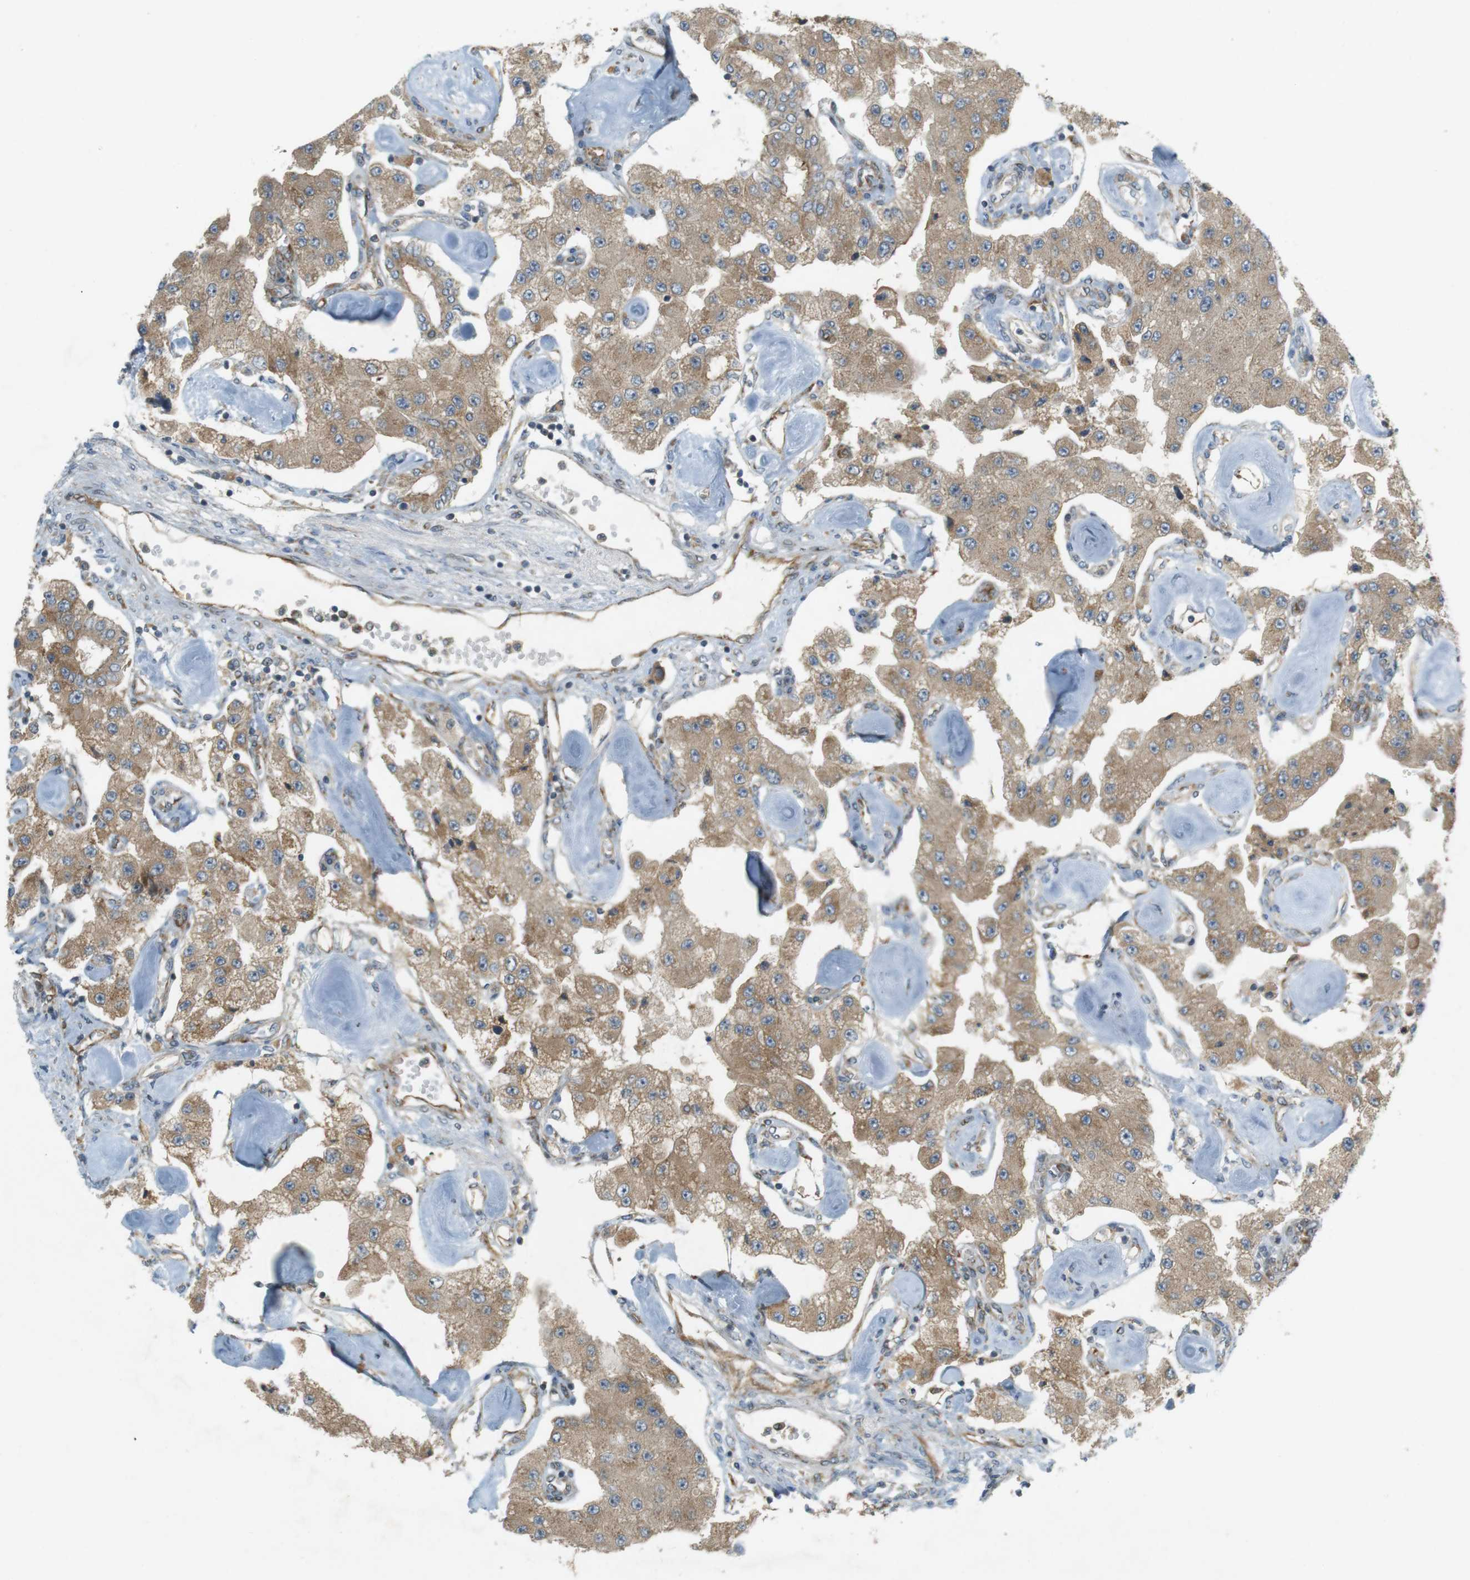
{"staining": {"intensity": "moderate", "quantity": ">75%", "location": "cytoplasmic/membranous"}, "tissue": "carcinoid", "cell_type": "Tumor cells", "image_type": "cancer", "snomed": [{"axis": "morphology", "description": "Carcinoid, malignant, NOS"}, {"axis": "topography", "description": "Pancreas"}], "caption": "Tumor cells exhibit moderate cytoplasmic/membranous expression in approximately >75% of cells in carcinoid. The staining was performed using DAB (3,3'-diaminobenzidine) to visualize the protein expression in brown, while the nuclei were stained in blue with hematoxylin (Magnification: 20x).", "gene": "SLC41A1", "patient": {"sex": "male", "age": 41}}